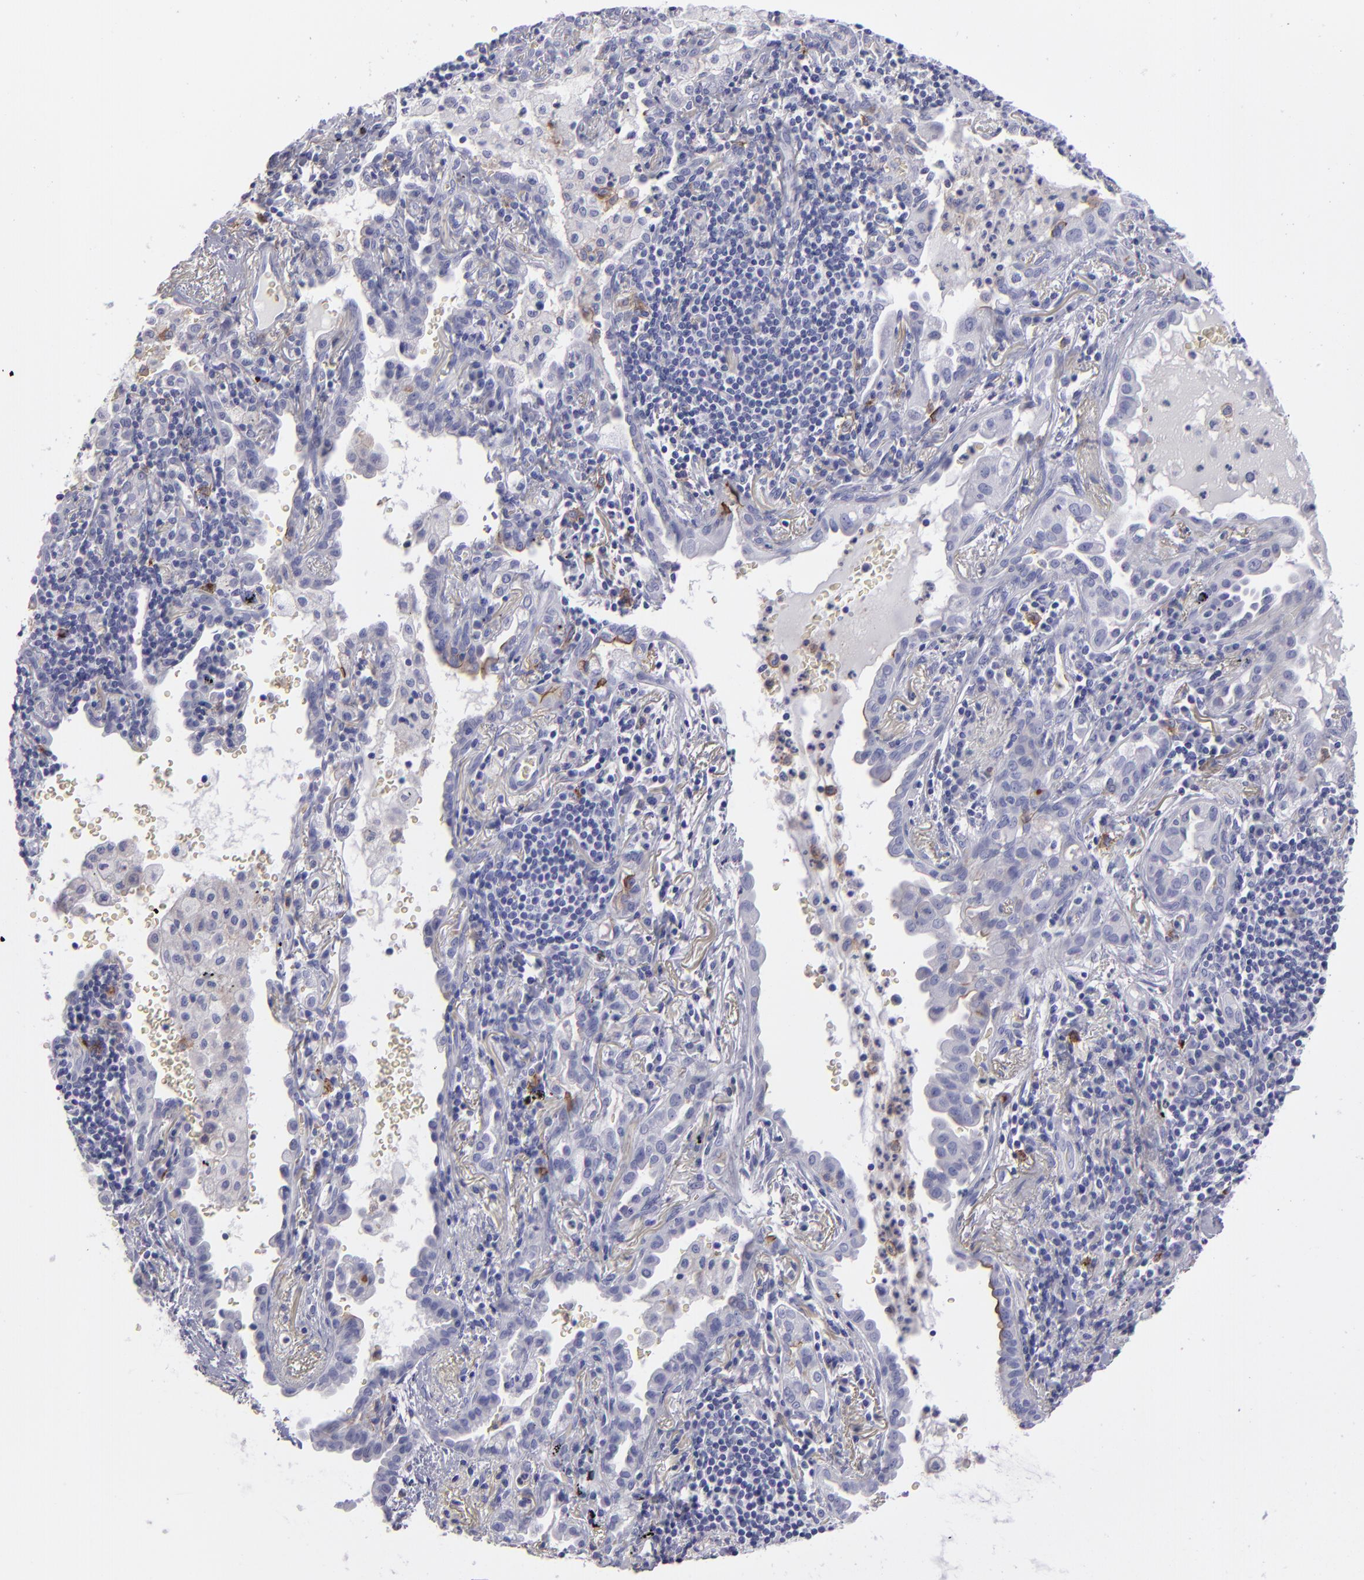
{"staining": {"intensity": "negative", "quantity": "none", "location": "none"}, "tissue": "lung cancer", "cell_type": "Tumor cells", "image_type": "cancer", "snomed": [{"axis": "morphology", "description": "Adenocarcinoma, NOS"}, {"axis": "topography", "description": "Lung"}], "caption": "There is no significant expression in tumor cells of adenocarcinoma (lung).", "gene": "ANPEP", "patient": {"sex": "female", "age": 50}}